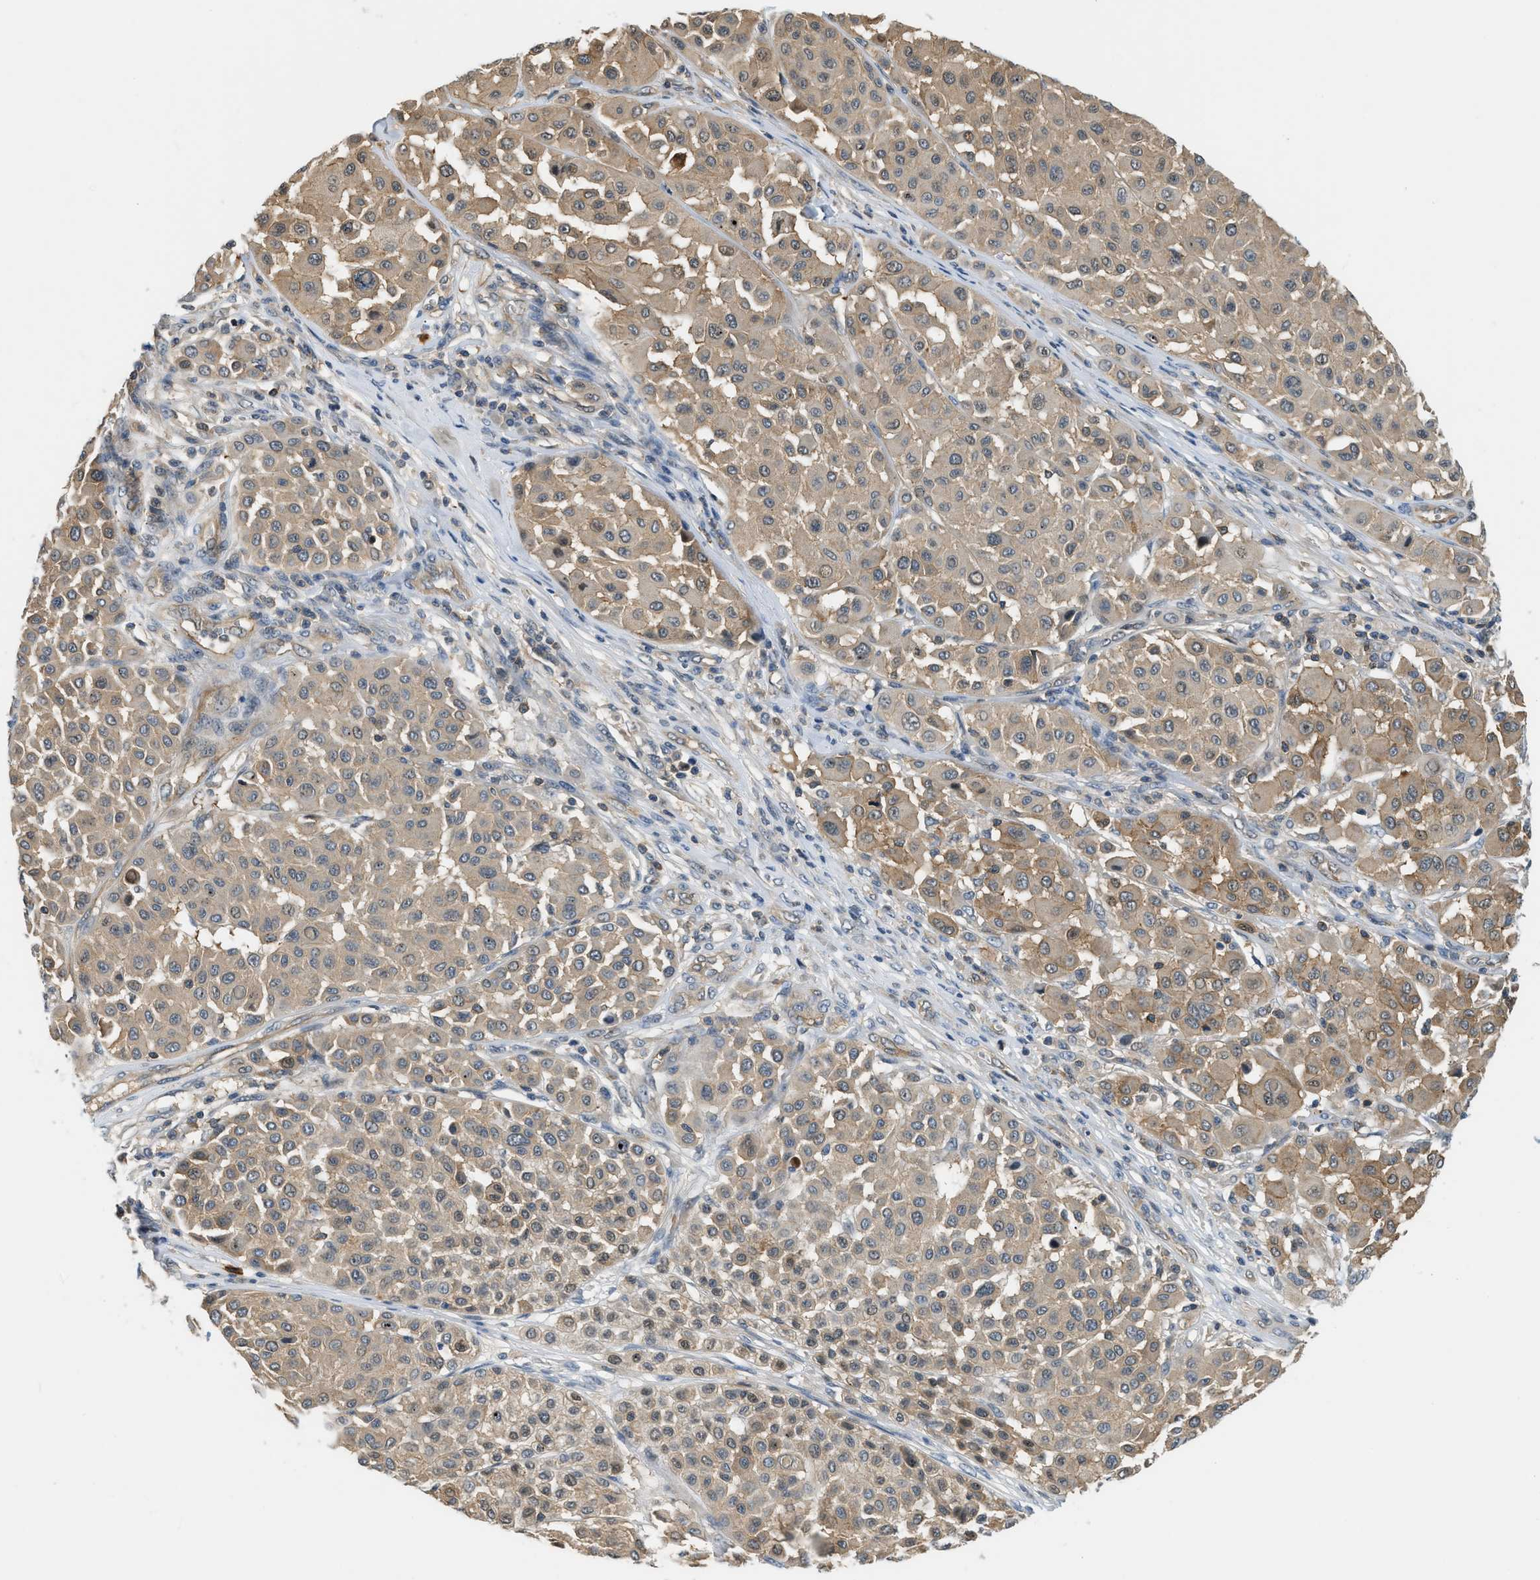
{"staining": {"intensity": "weak", "quantity": ">75%", "location": "cytoplasmic/membranous,nuclear"}, "tissue": "melanoma", "cell_type": "Tumor cells", "image_type": "cancer", "snomed": [{"axis": "morphology", "description": "Malignant melanoma, Metastatic site"}, {"axis": "topography", "description": "Soft tissue"}], "caption": "Melanoma was stained to show a protein in brown. There is low levels of weak cytoplasmic/membranous and nuclear expression in approximately >75% of tumor cells.", "gene": "CBLB", "patient": {"sex": "male", "age": 41}}